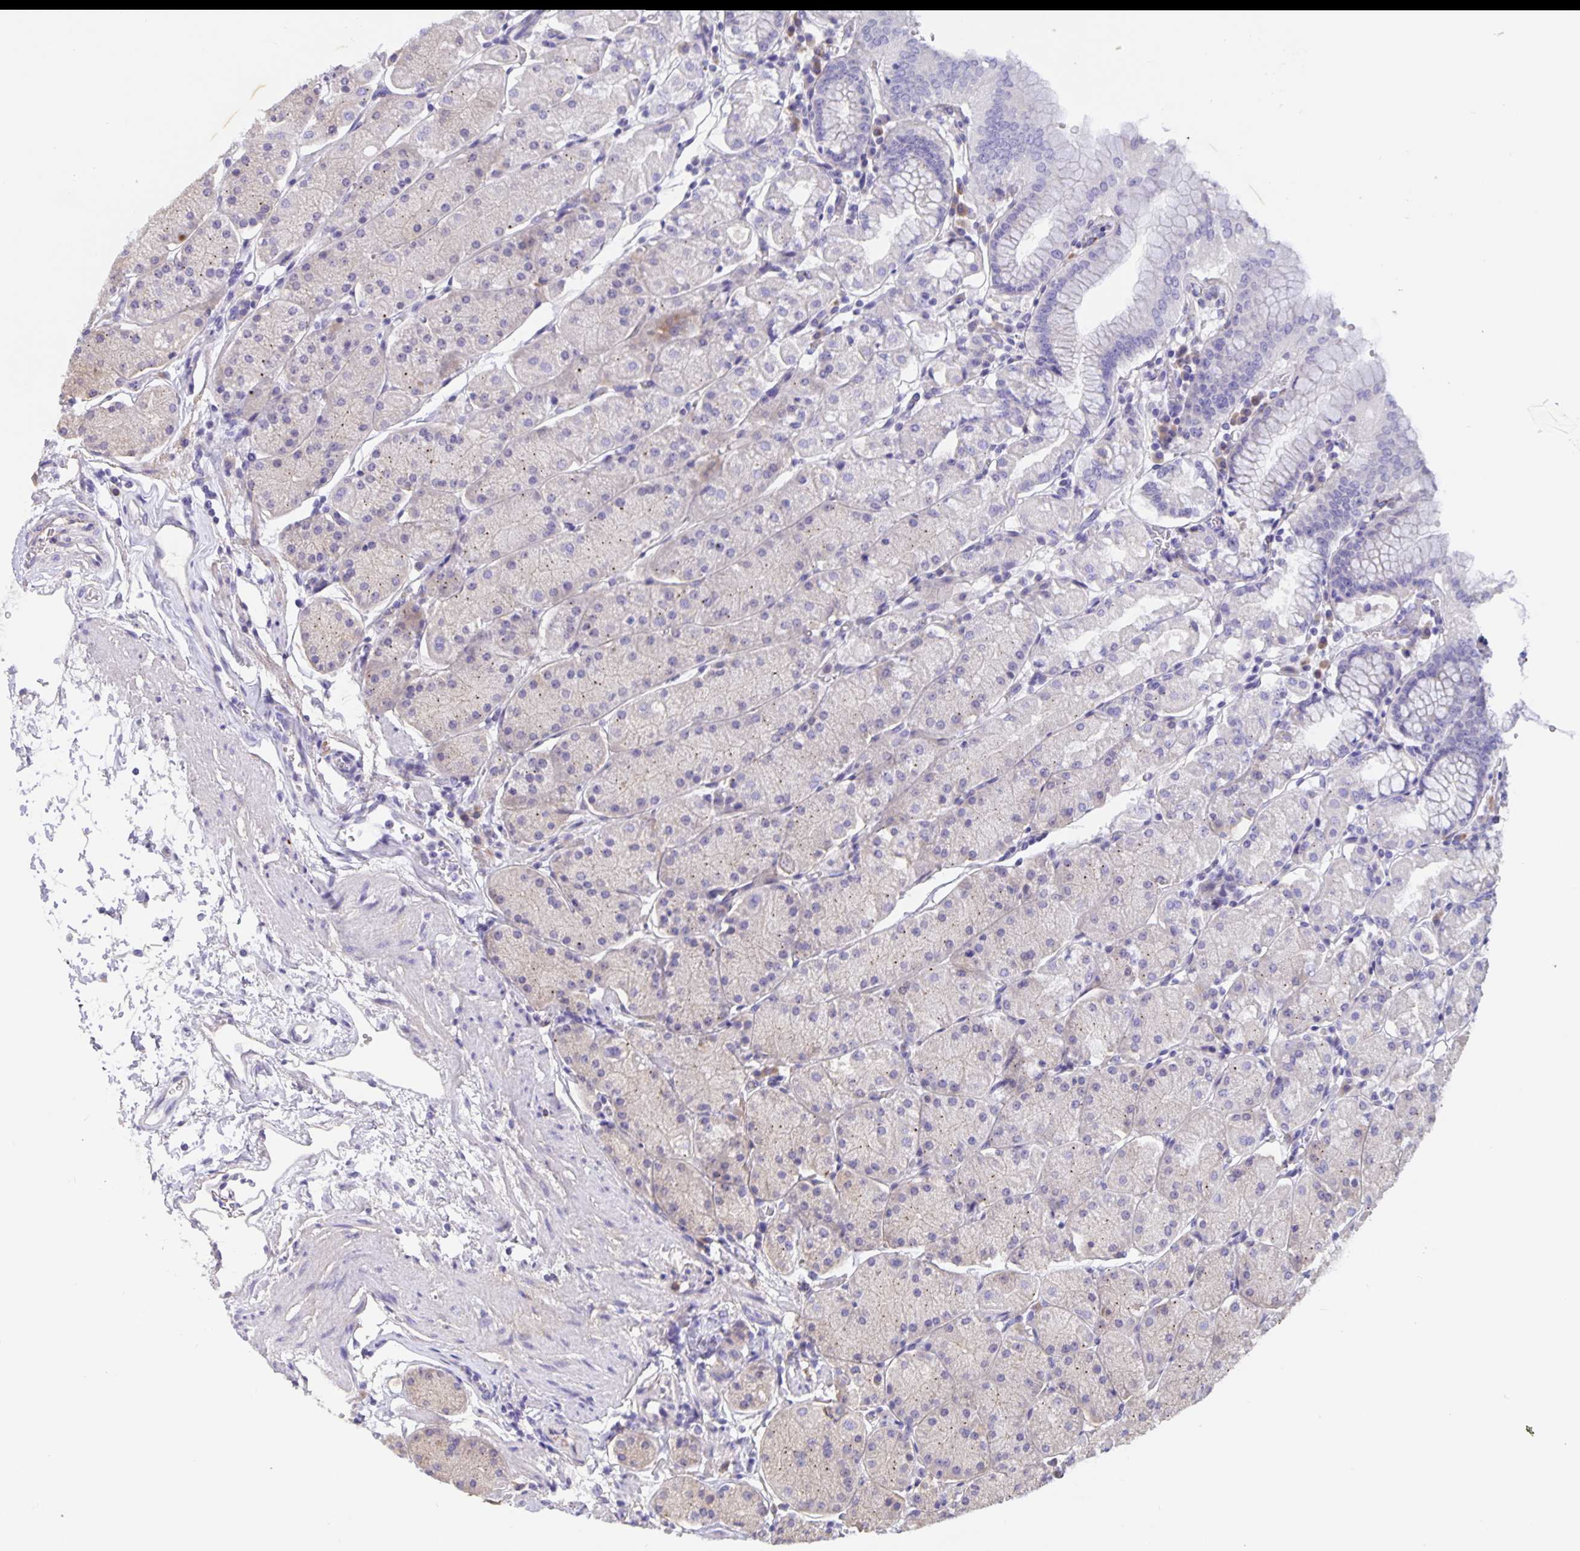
{"staining": {"intensity": "negative", "quantity": "none", "location": "none"}, "tissue": "stomach", "cell_type": "Glandular cells", "image_type": "normal", "snomed": [{"axis": "morphology", "description": "Normal tissue, NOS"}, {"axis": "topography", "description": "Stomach, upper"}, {"axis": "topography", "description": "Stomach"}], "caption": "Immunohistochemistry micrograph of normal stomach: stomach stained with DAB exhibits no significant protein expression in glandular cells.", "gene": "EML6", "patient": {"sex": "male", "age": 76}}